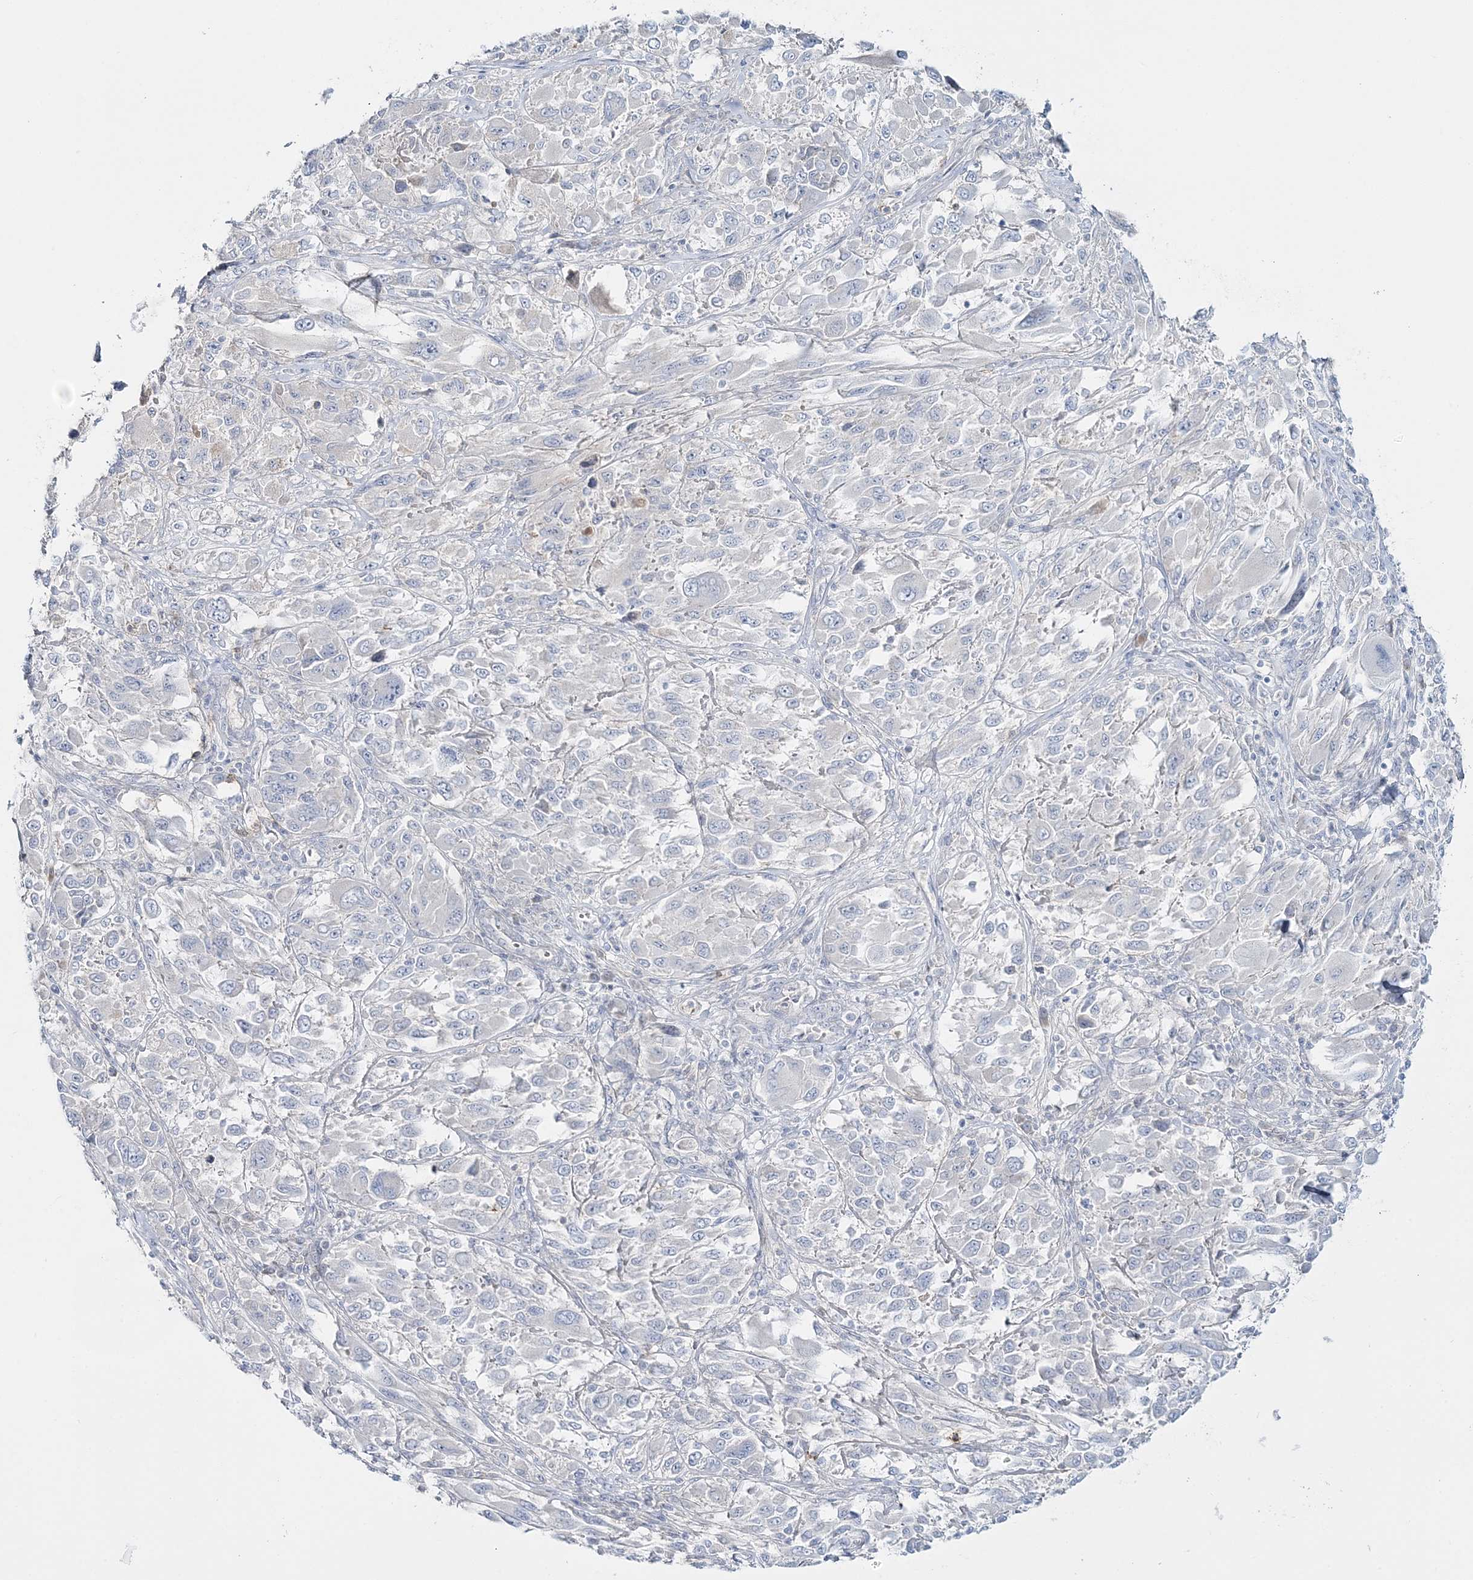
{"staining": {"intensity": "negative", "quantity": "none", "location": "none"}, "tissue": "melanoma", "cell_type": "Tumor cells", "image_type": "cancer", "snomed": [{"axis": "morphology", "description": "Malignant melanoma, NOS"}, {"axis": "topography", "description": "Skin"}], "caption": "Protein analysis of malignant melanoma shows no significant expression in tumor cells. (Brightfield microscopy of DAB (3,3'-diaminobenzidine) immunohistochemistry (IHC) at high magnification).", "gene": "WDSUB1", "patient": {"sex": "female", "age": 91}}